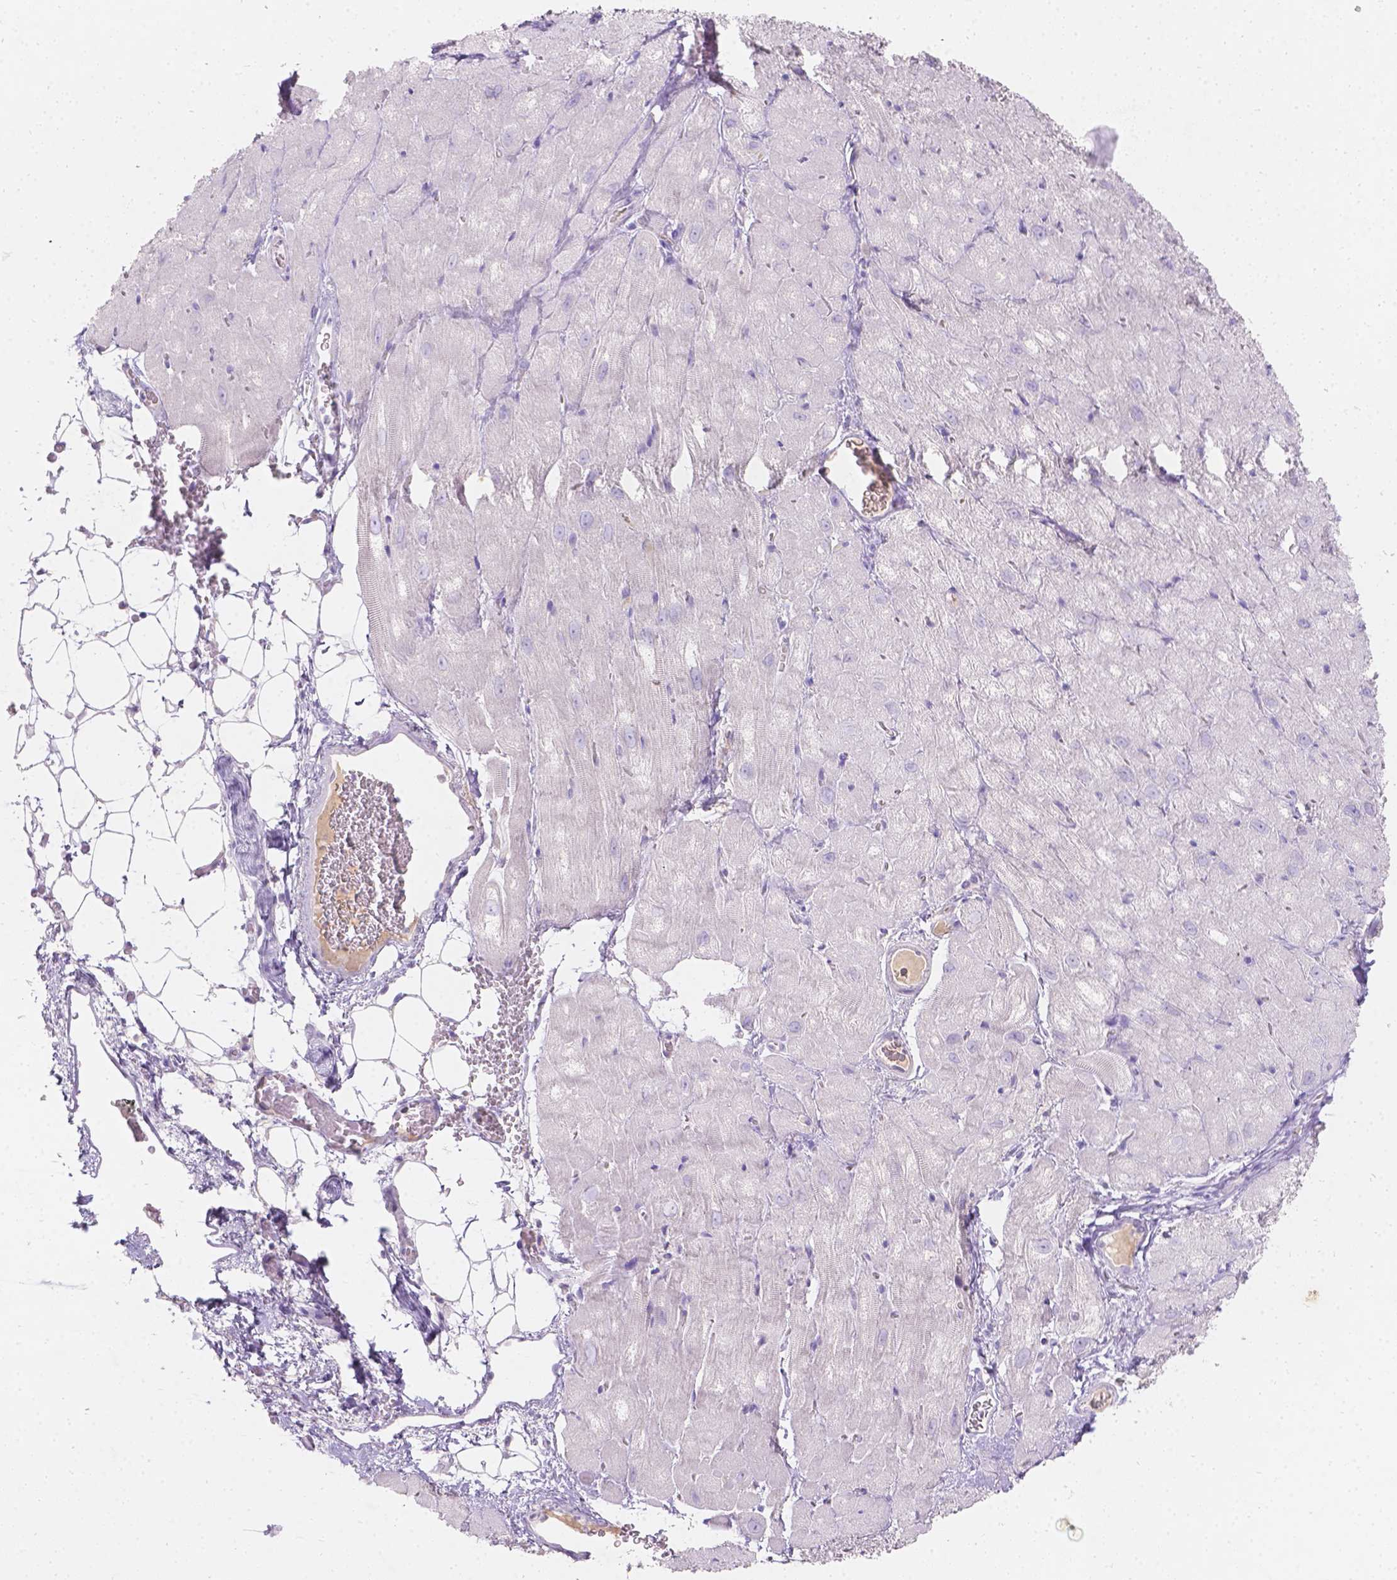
{"staining": {"intensity": "negative", "quantity": "none", "location": "none"}, "tissue": "heart muscle", "cell_type": "Cardiomyocytes", "image_type": "normal", "snomed": [{"axis": "morphology", "description": "Normal tissue, NOS"}, {"axis": "topography", "description": "Heart"}], "caption": "Immunohistochemistry of benign heart muscle reveals no staining in cardiomyocytes.", "gene": "GAL3ST2", "patient": {"sex": "male", "age": 61}}